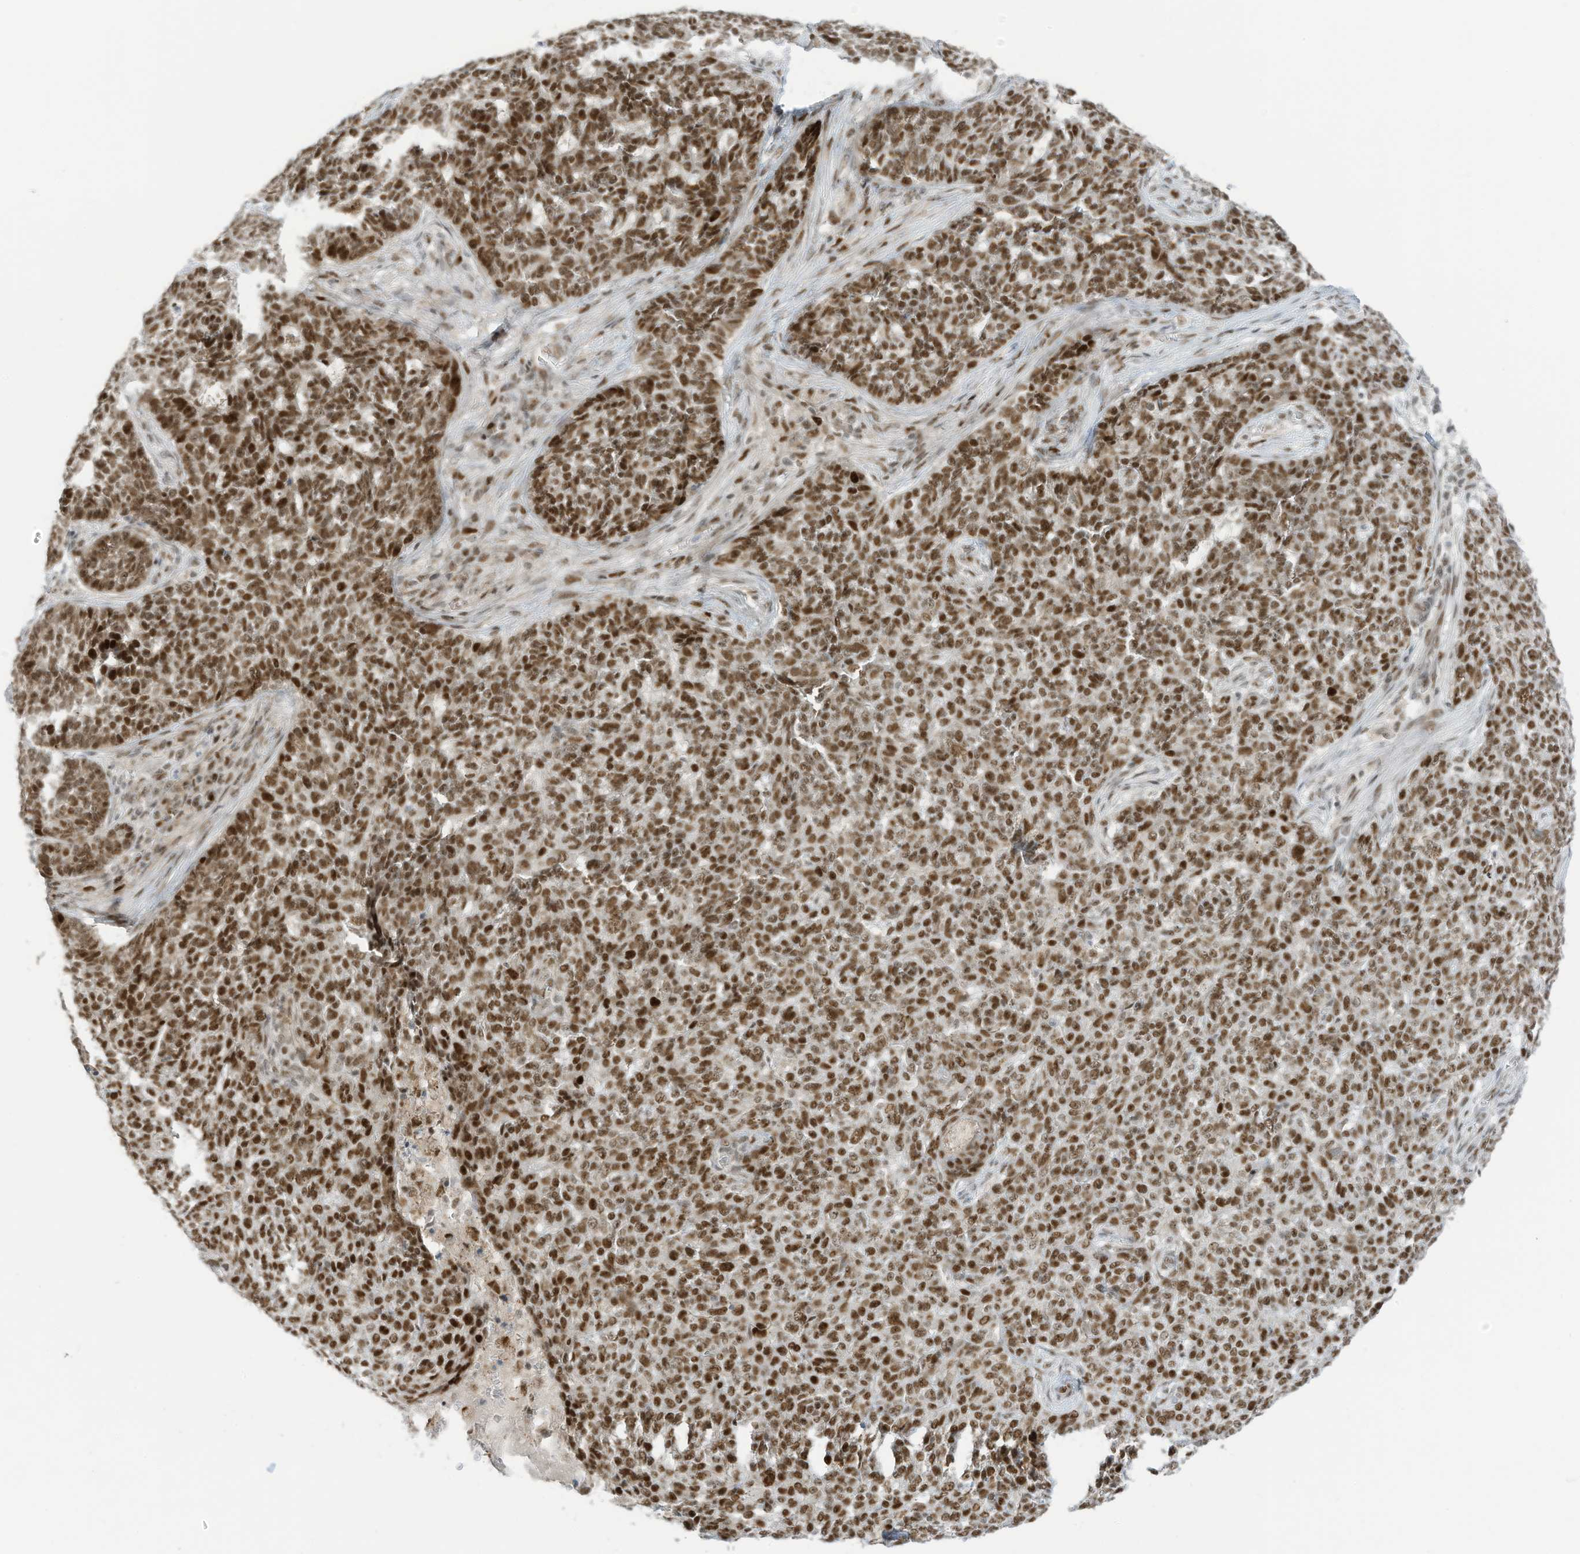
{"staining": {"intensity": "moderate", "quantity": ">75%", "location": "nuclear"}, "tissue": "skin cancer", "cell_type": "Tumor cells", "image_type": "cancer", "snomed": [{"axis": "morphology", "description": "Basal cell carcinoma"}, {"axis": "topography", "description": "Skin"}], "caption": "Protein staining of skin cancer (basal cell carcinoma) tissue exhibits moderate nuclear expression in approximately >75% of tumor cells. The staining was performed using DAB, with brown indicating positive protein expression. Nuclei are stained blue with hematoxylin.", "gene": "ZCWPW2", "patient": {"sex": "male", "age": 85}}